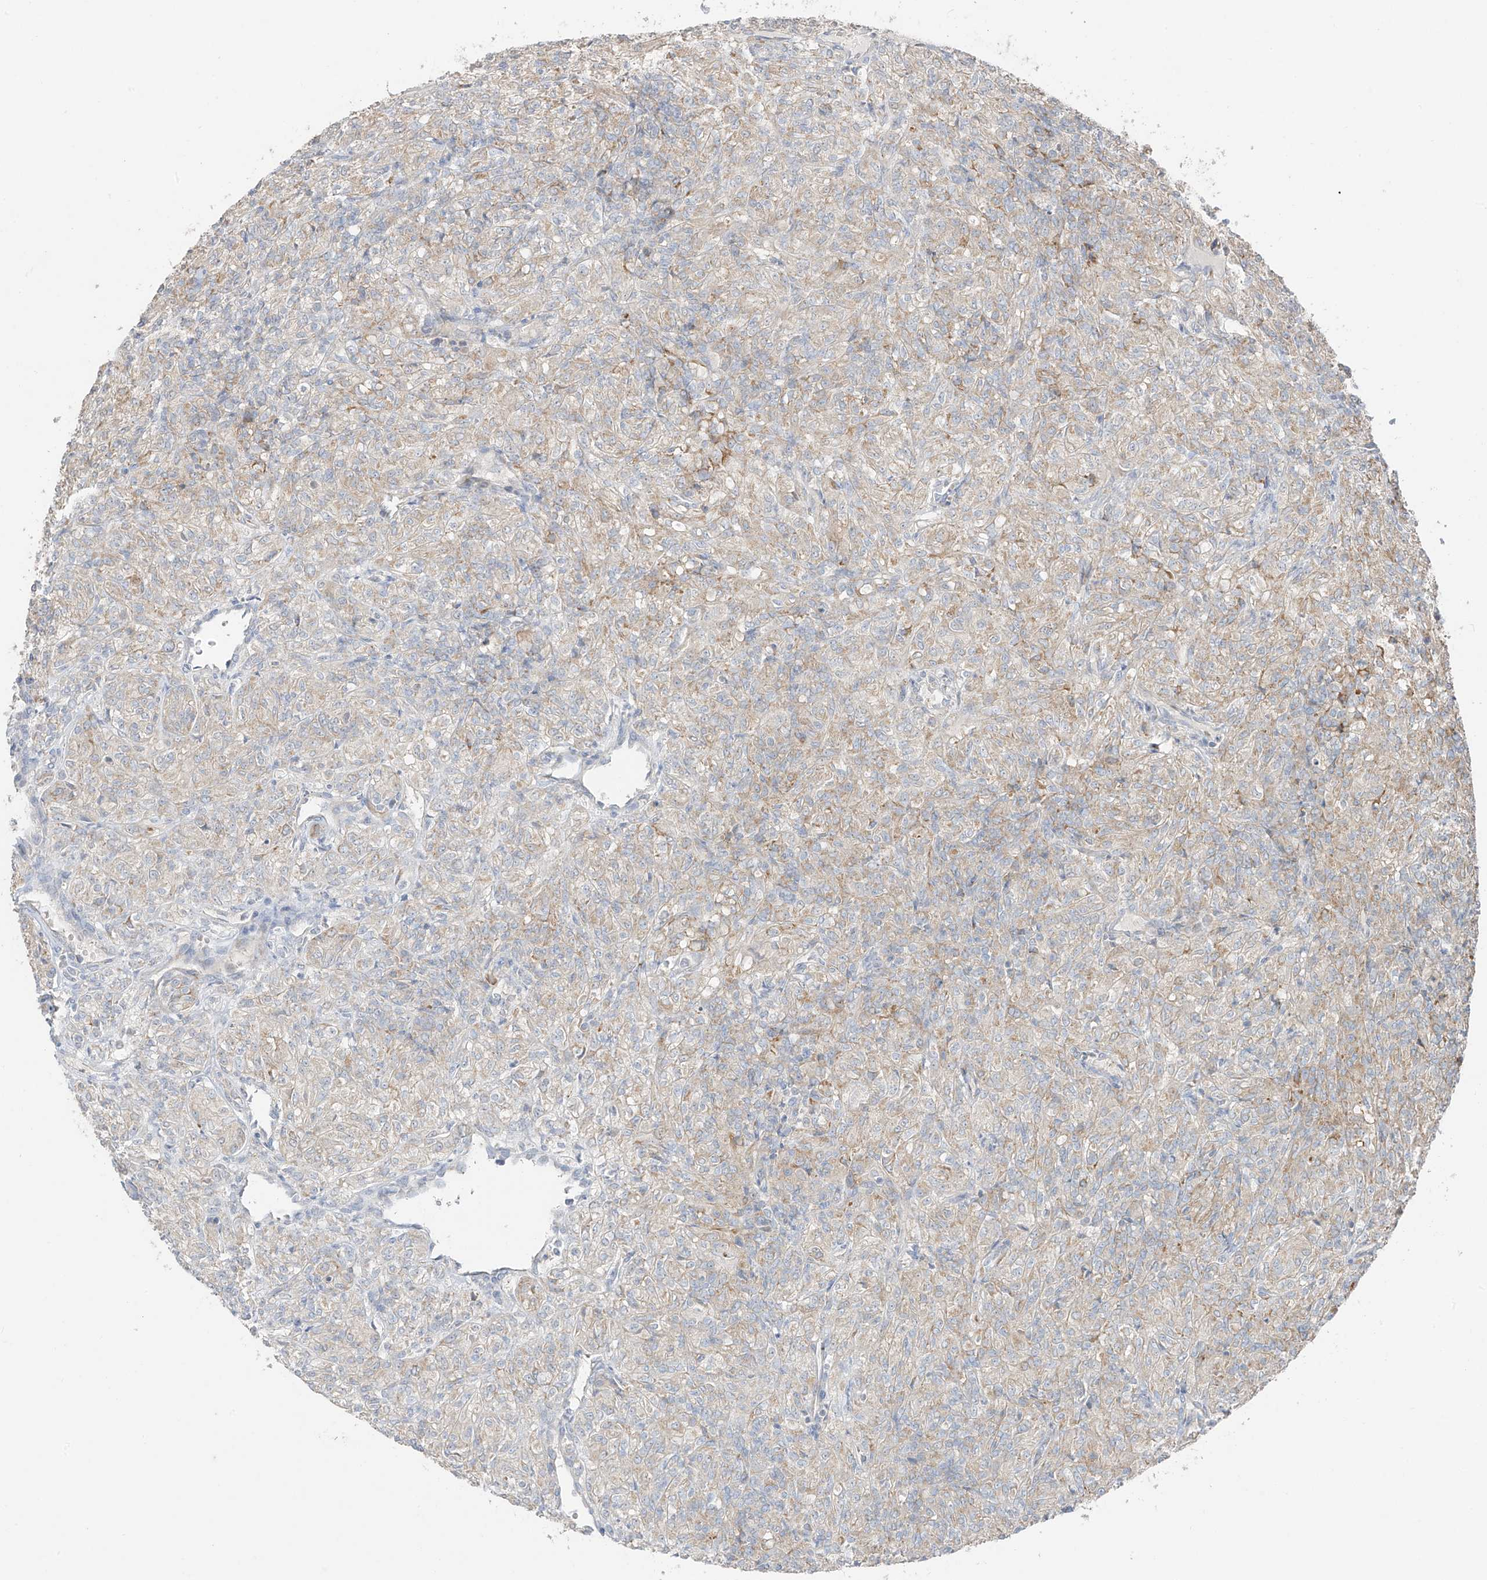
{"staining": {"intensity": "weak", "quantity": "25%-75%", "location": "cytoplasmic/membranous"}, "tissue": "renal cancer", "cell_type": "Tumor cells", "image_type": "cancer", "snomed": [{"axis": "morphology", "description": "Adenocarcinoma, NOS"}, {"axis": "topography", "description": "Kidney"}], "caption": "Protein expression analysis of adenocarcinoma (renal) reveals weak cytoplasmic/membranous expression in about 25%-75% of tumor cells.", "gene": "DCDC2", "patient": {"sex": "male", "age": 77}}